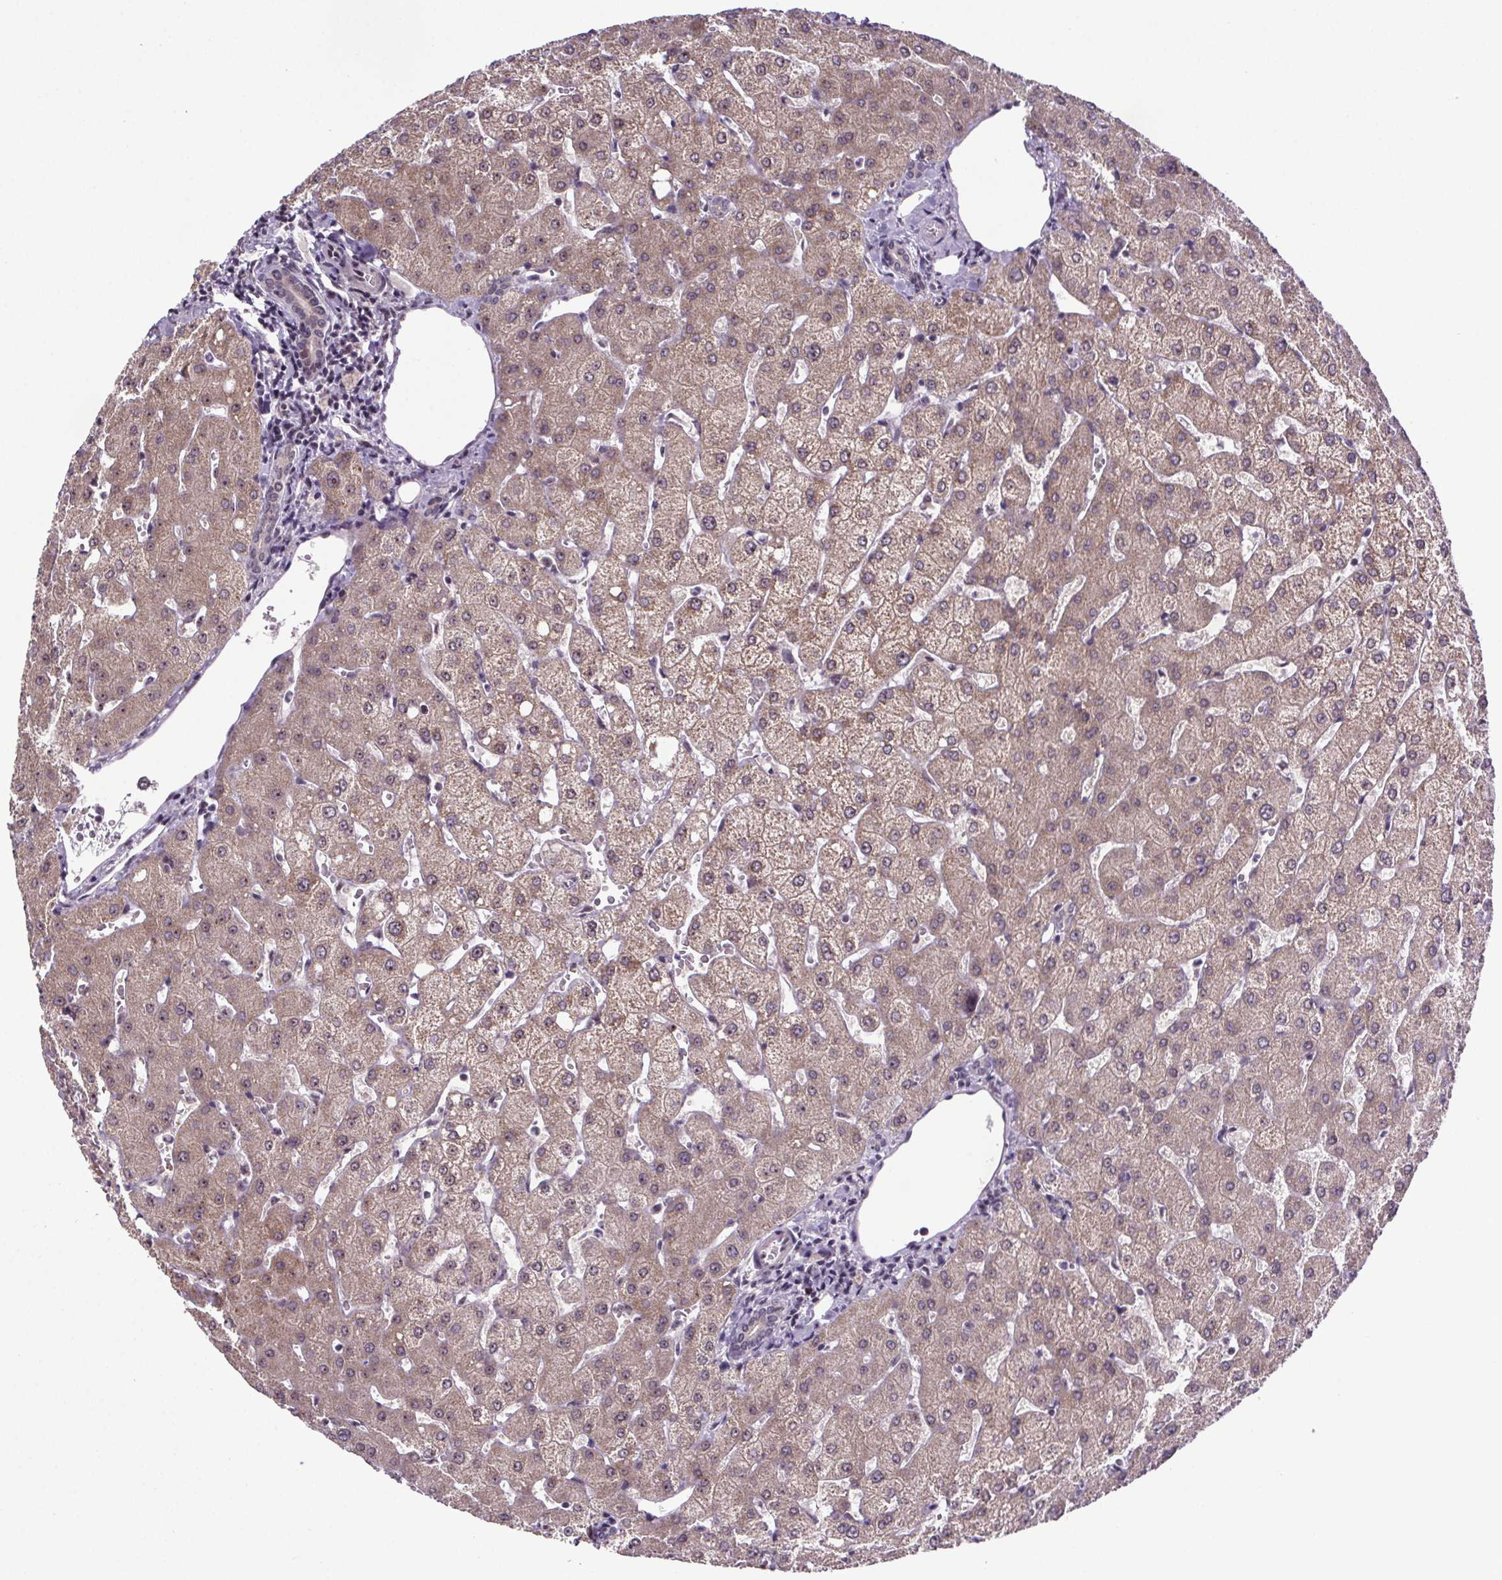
{"staining": {"intensity": "negative", "quantity": "none", "location": "none"}, "tissue": "liver", "cell_type": "Cholangiocytes", "image_type": "normal", "snomed": [{"axis": "morphology", "description": "Normal tissue, NOS"}, {"axis": "topography", "description": "Liver"}], "caption": "The micrograph reveals no staining of cholangiocytes in unremarkable liver.", "gene": "ATMIN", "patient": {"sex": "female", "age": 54}}